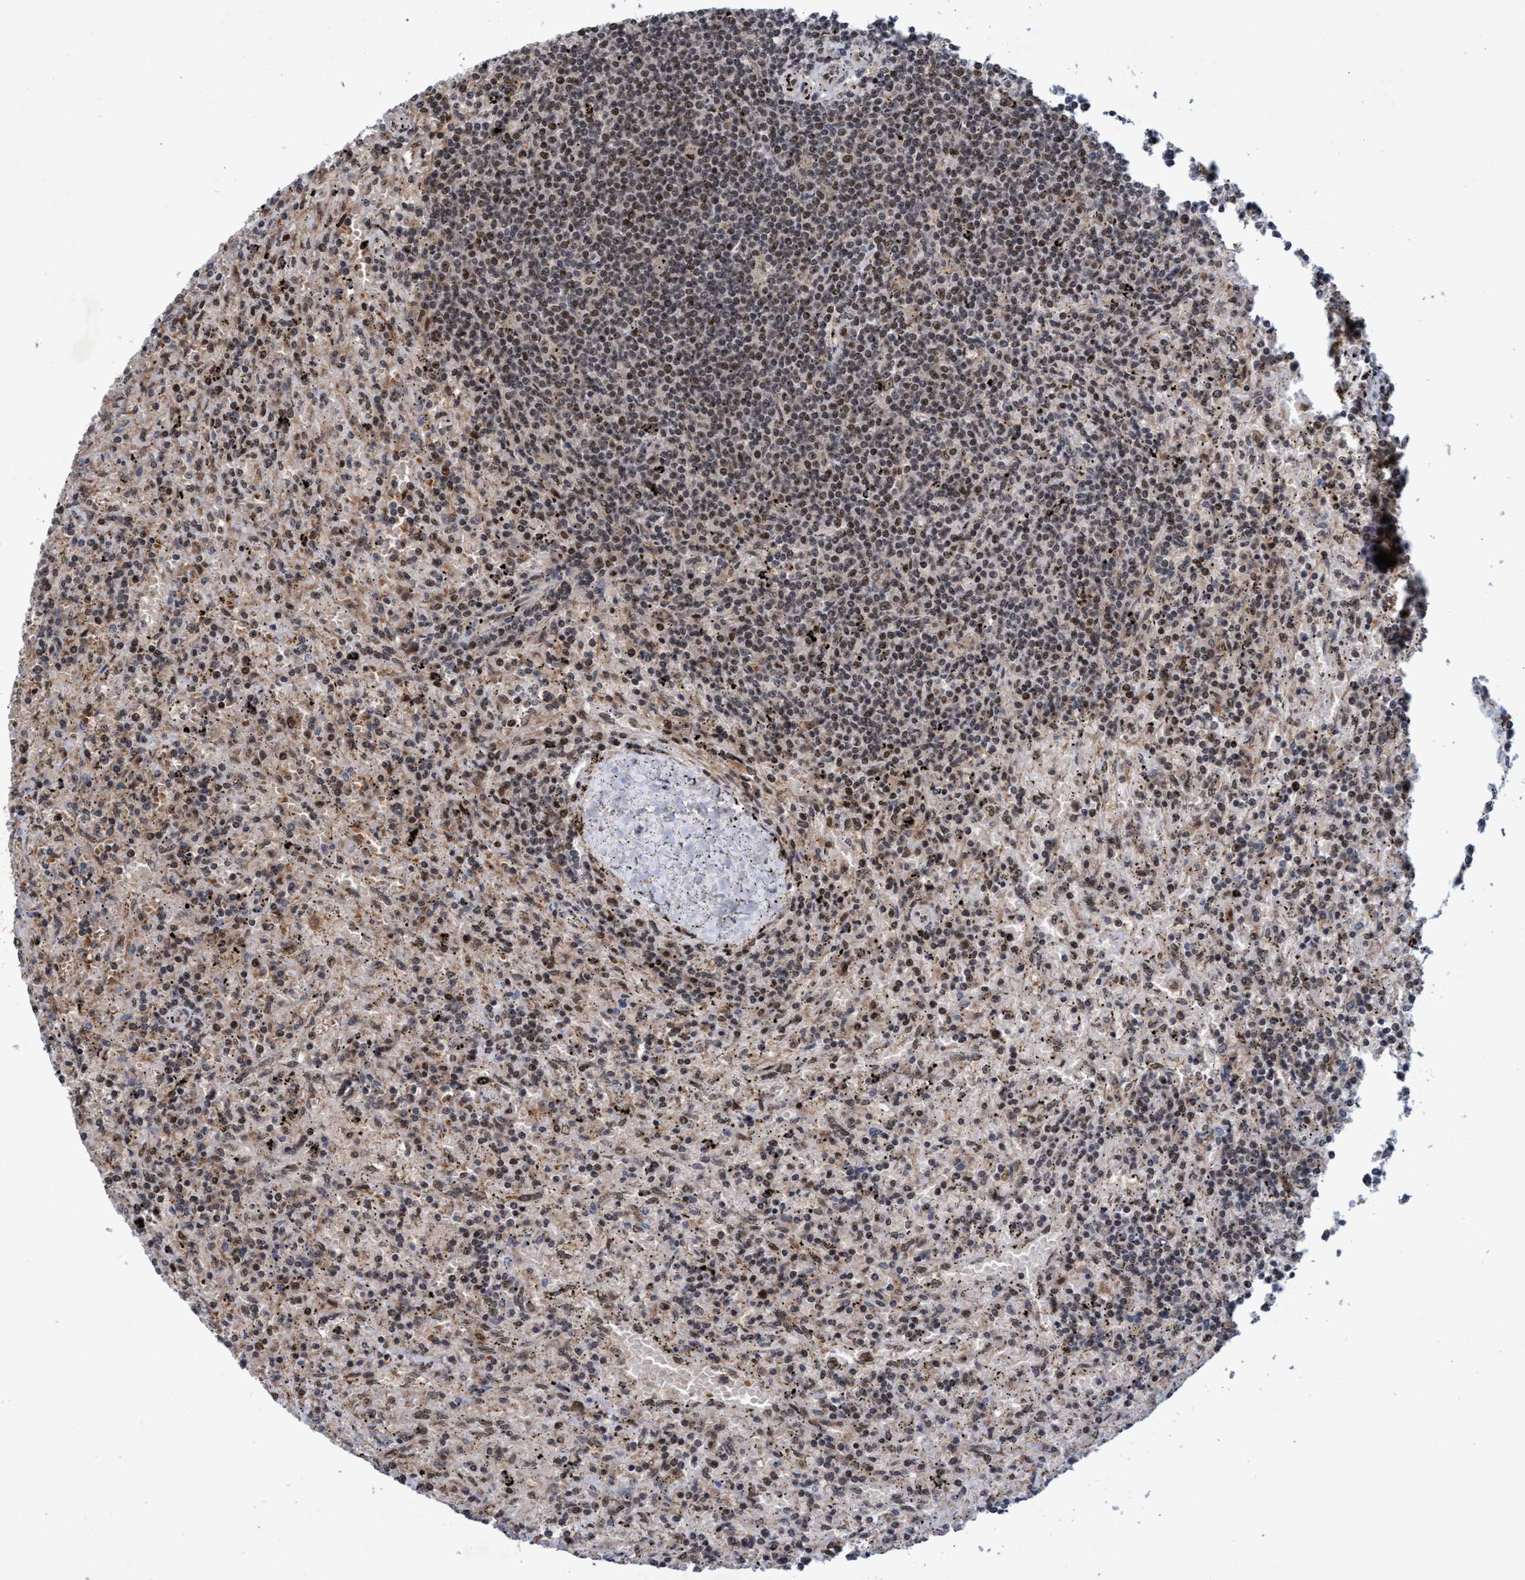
{"staining": {"intensity": "weak", "quantity": ">75%", "location": "nuclear"}, "tissue": "lymphoma", "cell_type": "Tumor cells", "image_type": "cancer", "snomed": [{"axis": "morphology", "description": "Malignant lymphoma, non-Hodgkin's type, Low grade"}, {"axis": "topography", "description": "Spleen"}], "caption": "Immunohistochemistry (IHC) staining of malignant lymphoma, non-Hodgkin's type (low-grade), which displays low levels of weak nuclear positivity in approximately >75% of tumor cells indicating weak nuclear protein positivity. The staining was performed using DAB (brown) for protein detection and nuclei were counterstained in hematoxylin (blue).", "gene": "GTF2F1", "patient": {"sex": "male", "age": 76}}